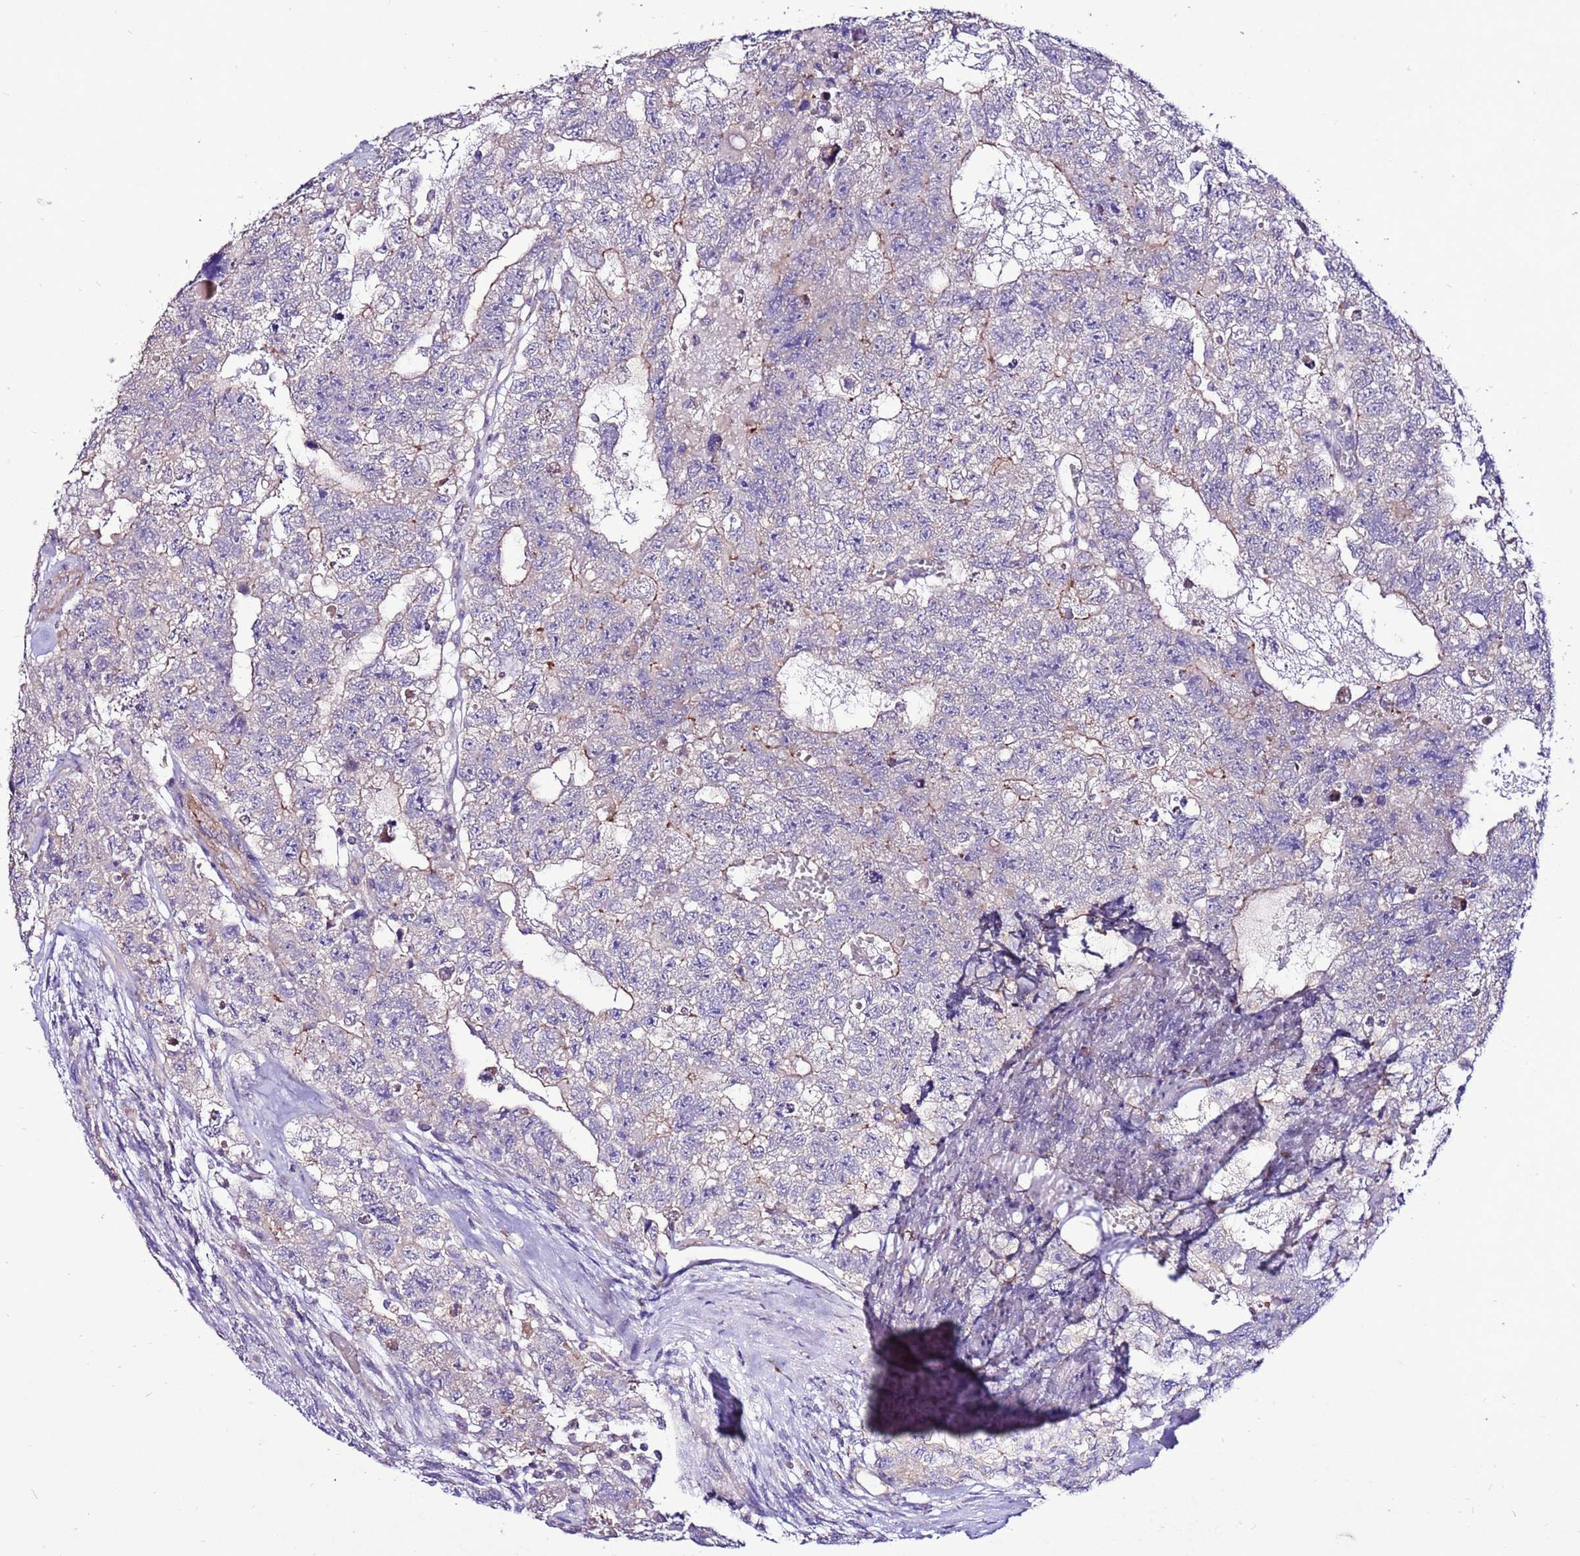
{"staining": {"intensity": "weak", "quantity": "<25%", "location": "cytoplasmic/membranous"}, "tissue": "testis cancer", "cell_type": "Tumor cells", "image_type": "cancer", "snomed": [{"axis": "morphology", "description": "Carcinoma, Embryonal, NOS"}, {"axis": "topography", "description": "Testis"}], "caption": "A high-resolution photomicrograph shows immunohistochemistry (IHC) staining of testis cancer, which reveals no significant expression in tumor cells.", "gene": "TMEM106C", "patient": {"sex": "male", "age": 26}}